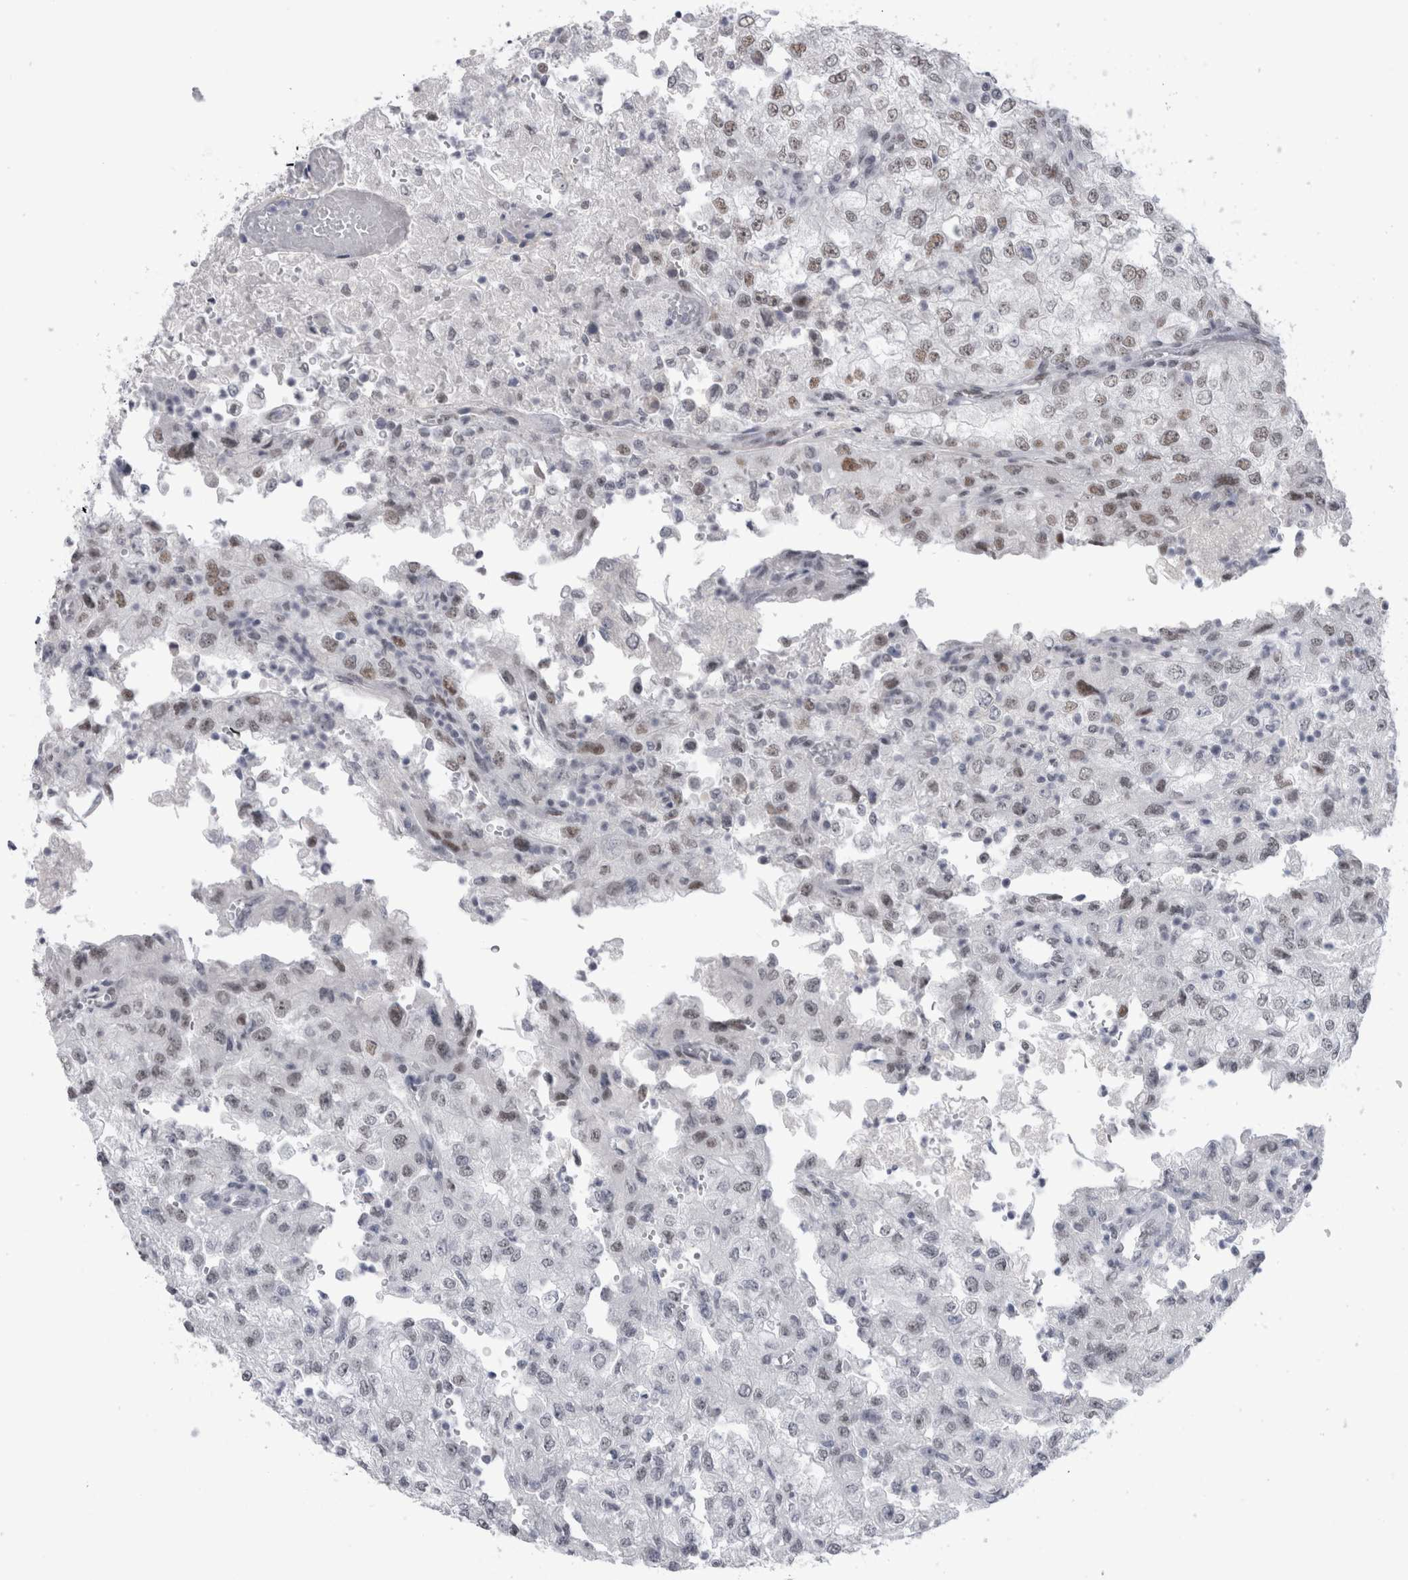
{"staining": {"intensity": "weak", "quantity": "25%-75%", "location": "nuclear"}, "tissue": "renal cancer", "cell_type": "Tumor cells", "image_type": "cancer", "snomed": [{"axis": "morphology", "description": "Adenocarcinoma, NOS"}, {"axis": "topography", "description": "Kidney"}], "caption": "Immunohistochemical staining of renal cancer (adenocarcinoma) demonstrates weak nuclear protein staining in approximately 25%-75% of tumor cells. The staining is performed using DAB (3,3'-diaminobenzidine) brown chromogen to label protein expression. The nuclei are counter-stained blue using hematoxylin.", "gene": "API5", "patient": {"sex": "female", "age": 54}}